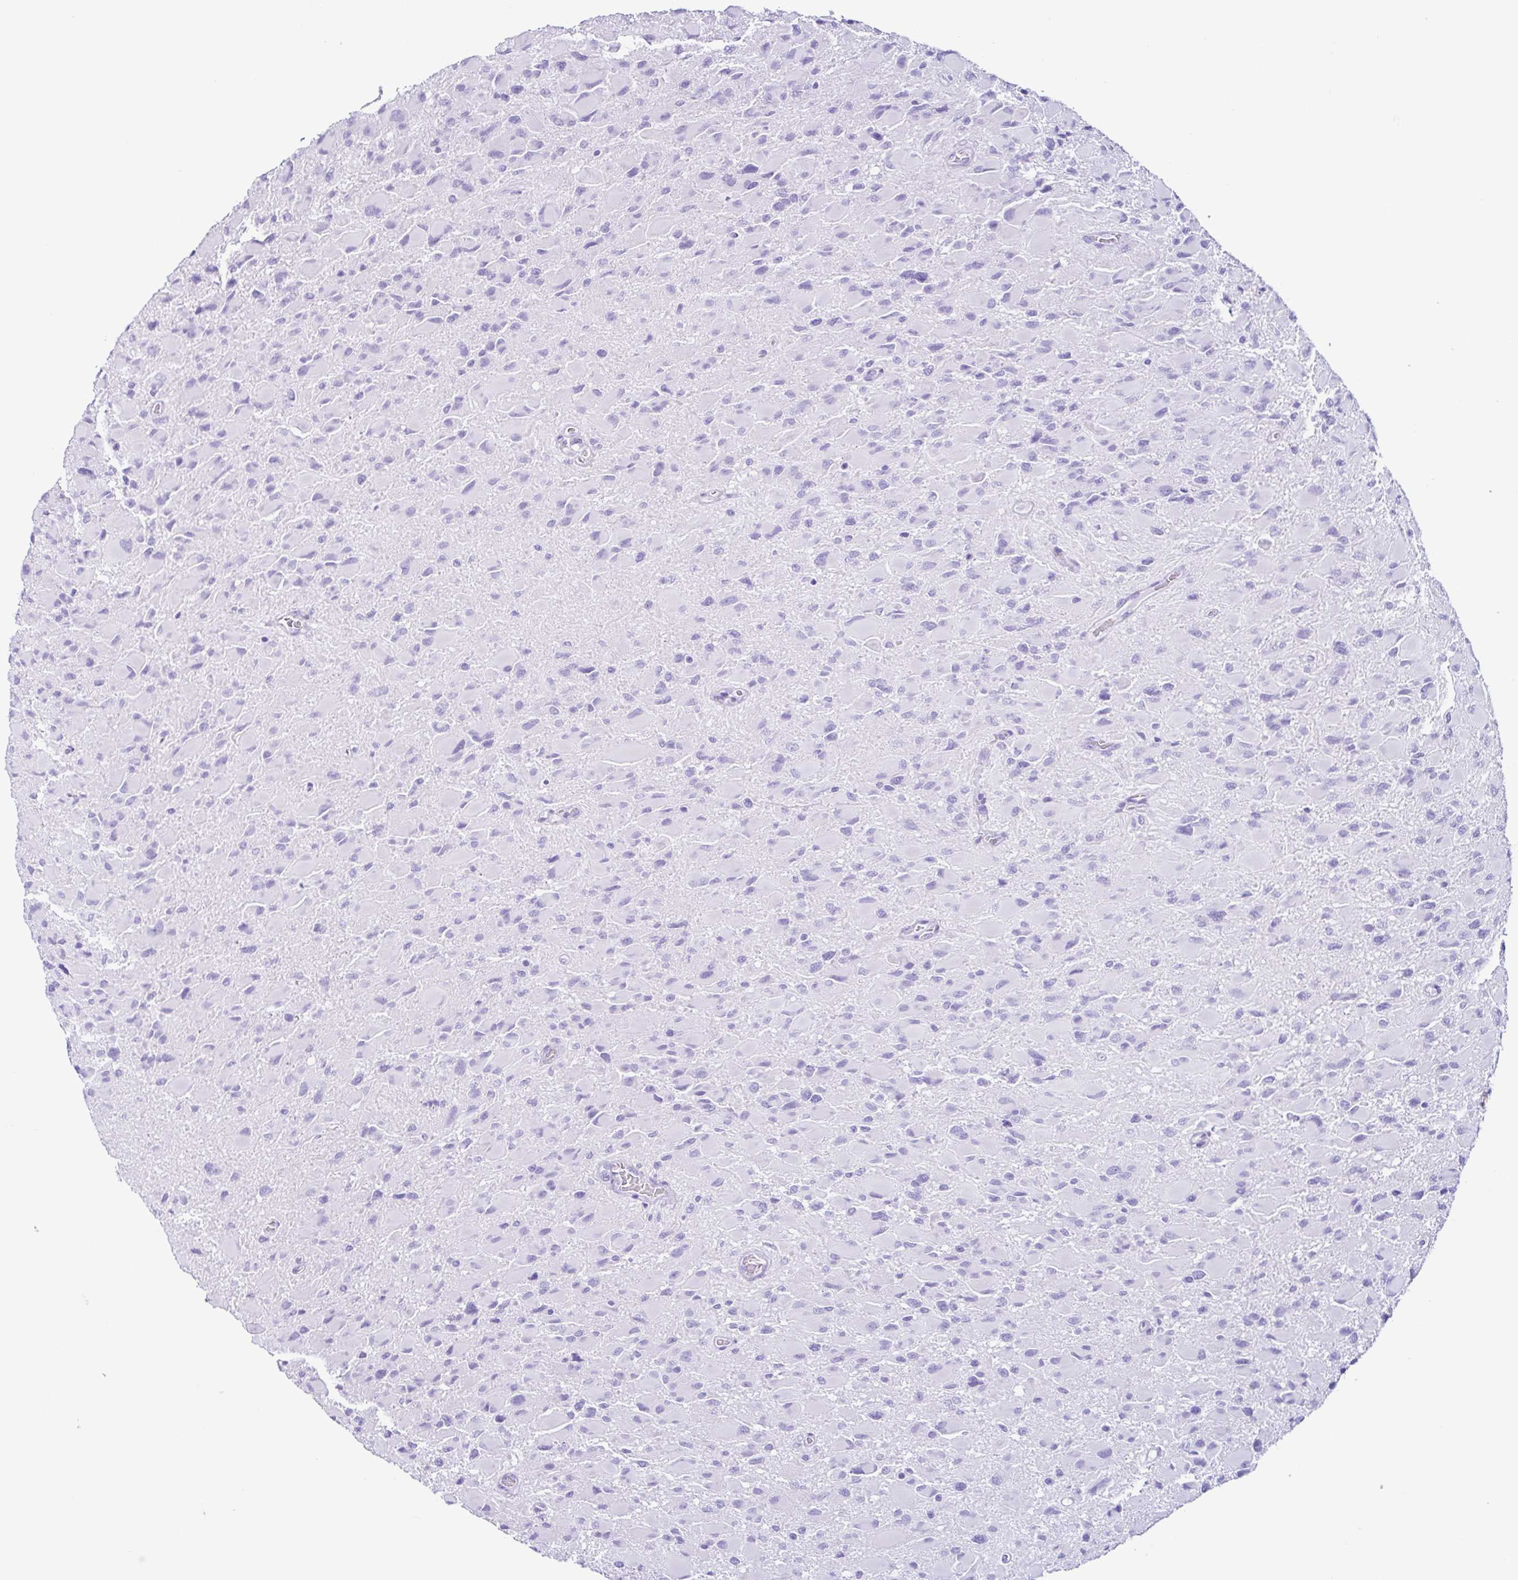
{"staining": {"intensity": "negative", "quantity": "none", "location": "none"}, "tissue": "glioma", "cell_type": "Tumor cells", "image_type": "cancer", "snomed": [{"axis": "morphology", "description": "Glioma, malignant, High grade"}, {"axis": "topography", "description": "Cerebral cortex"}], "caption": "High magnification brightfield microscopy of malignant high-grade glioma stained with DAB (3,3'-diaminobenzidine) (brown) and counterstained with hematoxylin (blue): tumor cells show no significant staining. (Brightfield microscopy of DAB (3,3'-diaminobenzidine) IHC at high magnification).", "gene": "PIGF", "patient": {"sex": "female", "age": 36}}